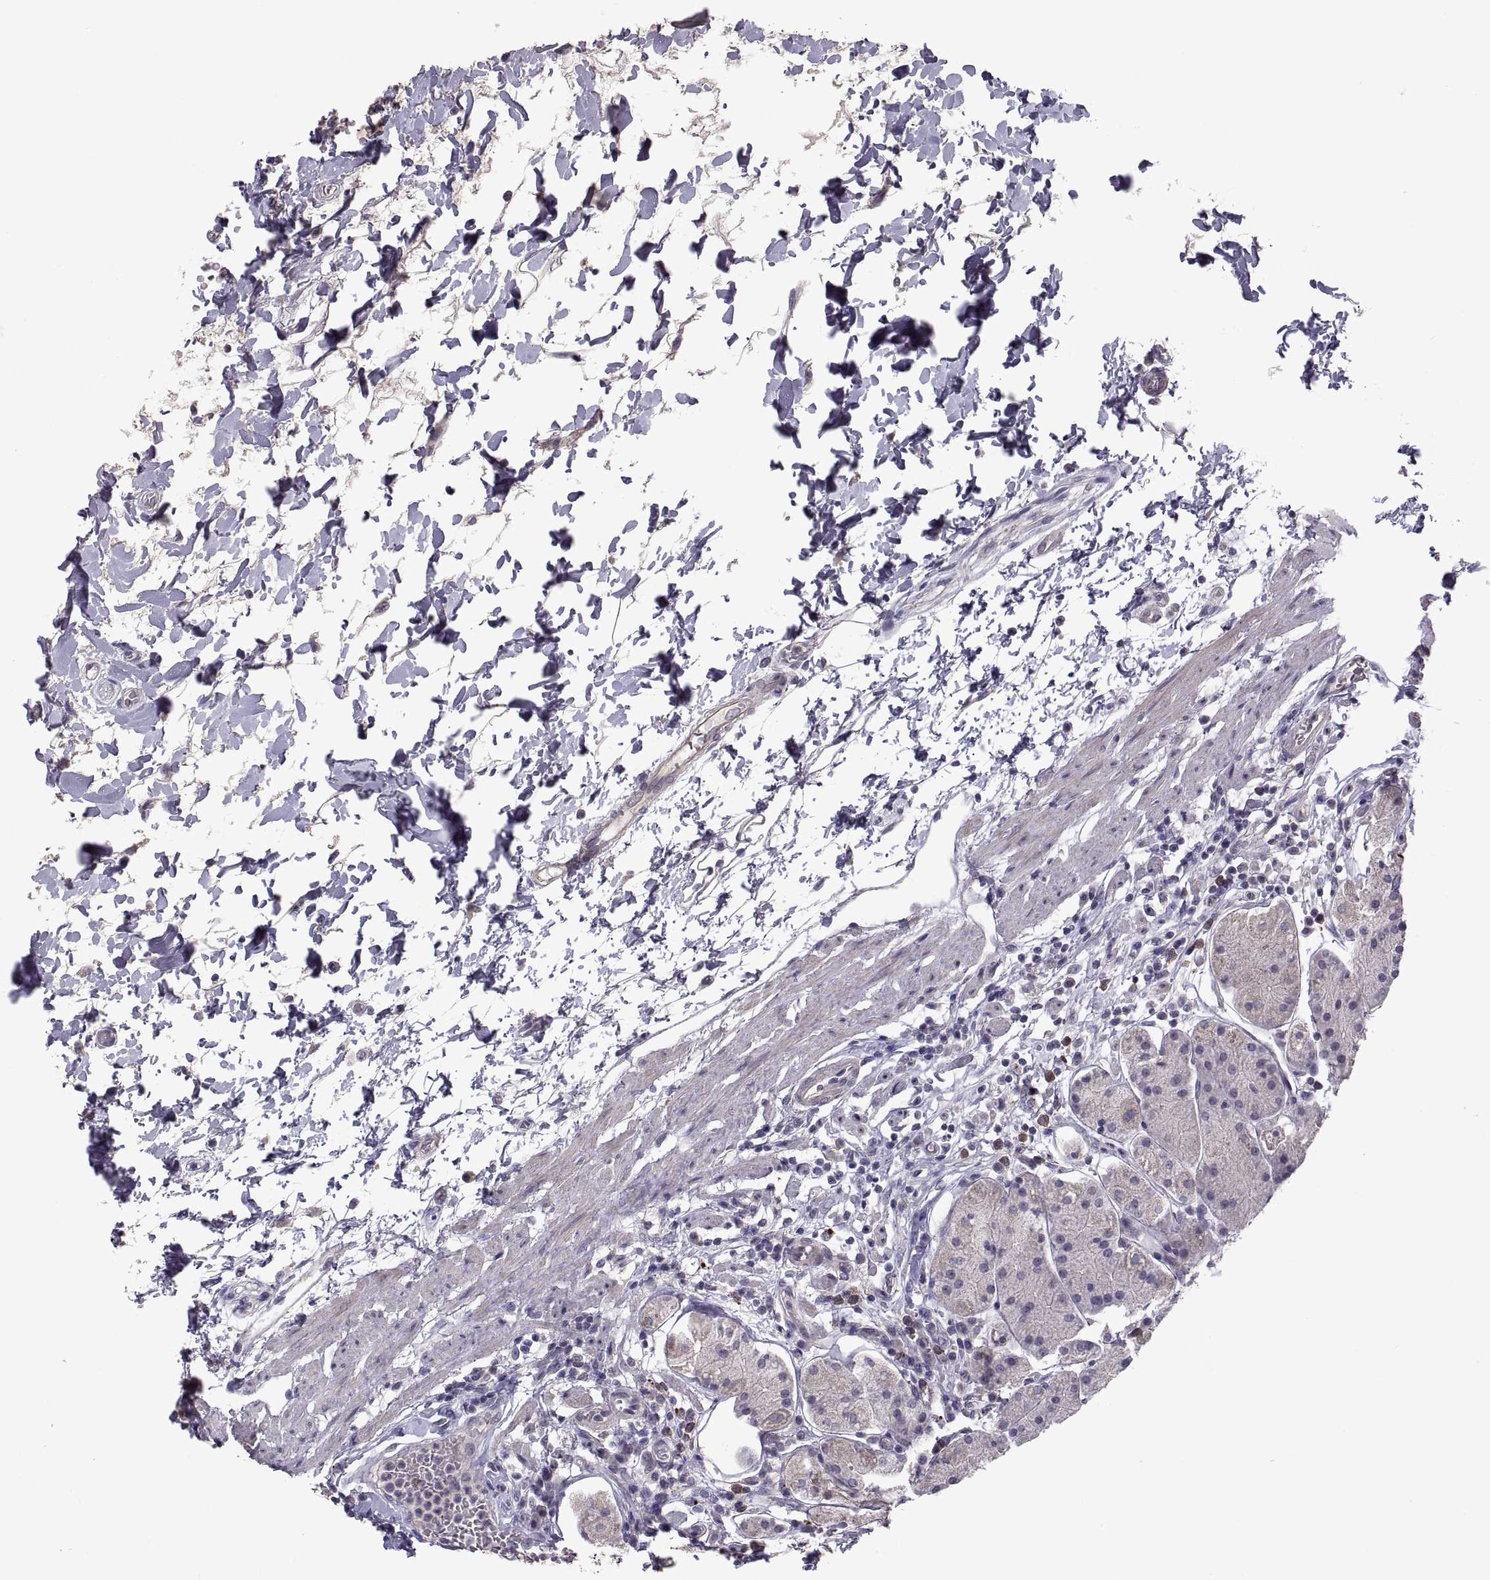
{"staining": {"intensity": "weak", "quantity": "25%-75%", "location": "cytoplasmic/membranous"}, "tissue": "stomach", "cell_type": "Glandular cells", "image_type": "normal", "snomed": [{"axis": "morphology", "description": "Normal tissue, NOS"}, {"axis": "topography", "description": "Stomach"}], "caption": "Immunohistochemistry staining of benign stomach, which exhibits low levels of weak cytoplasmic/membranous expression in about 25%-75% of glandular cells indicating weak cytoplasmic/membranous protein positivity. The staining was performed using DAB (3,3'-diaminobenzidine) (brown) for protein detection and nuclei were counterstained in hematoxylin (blue).", "gene": "NPTX2", "patient": {"sex": "male", "age": 54}}